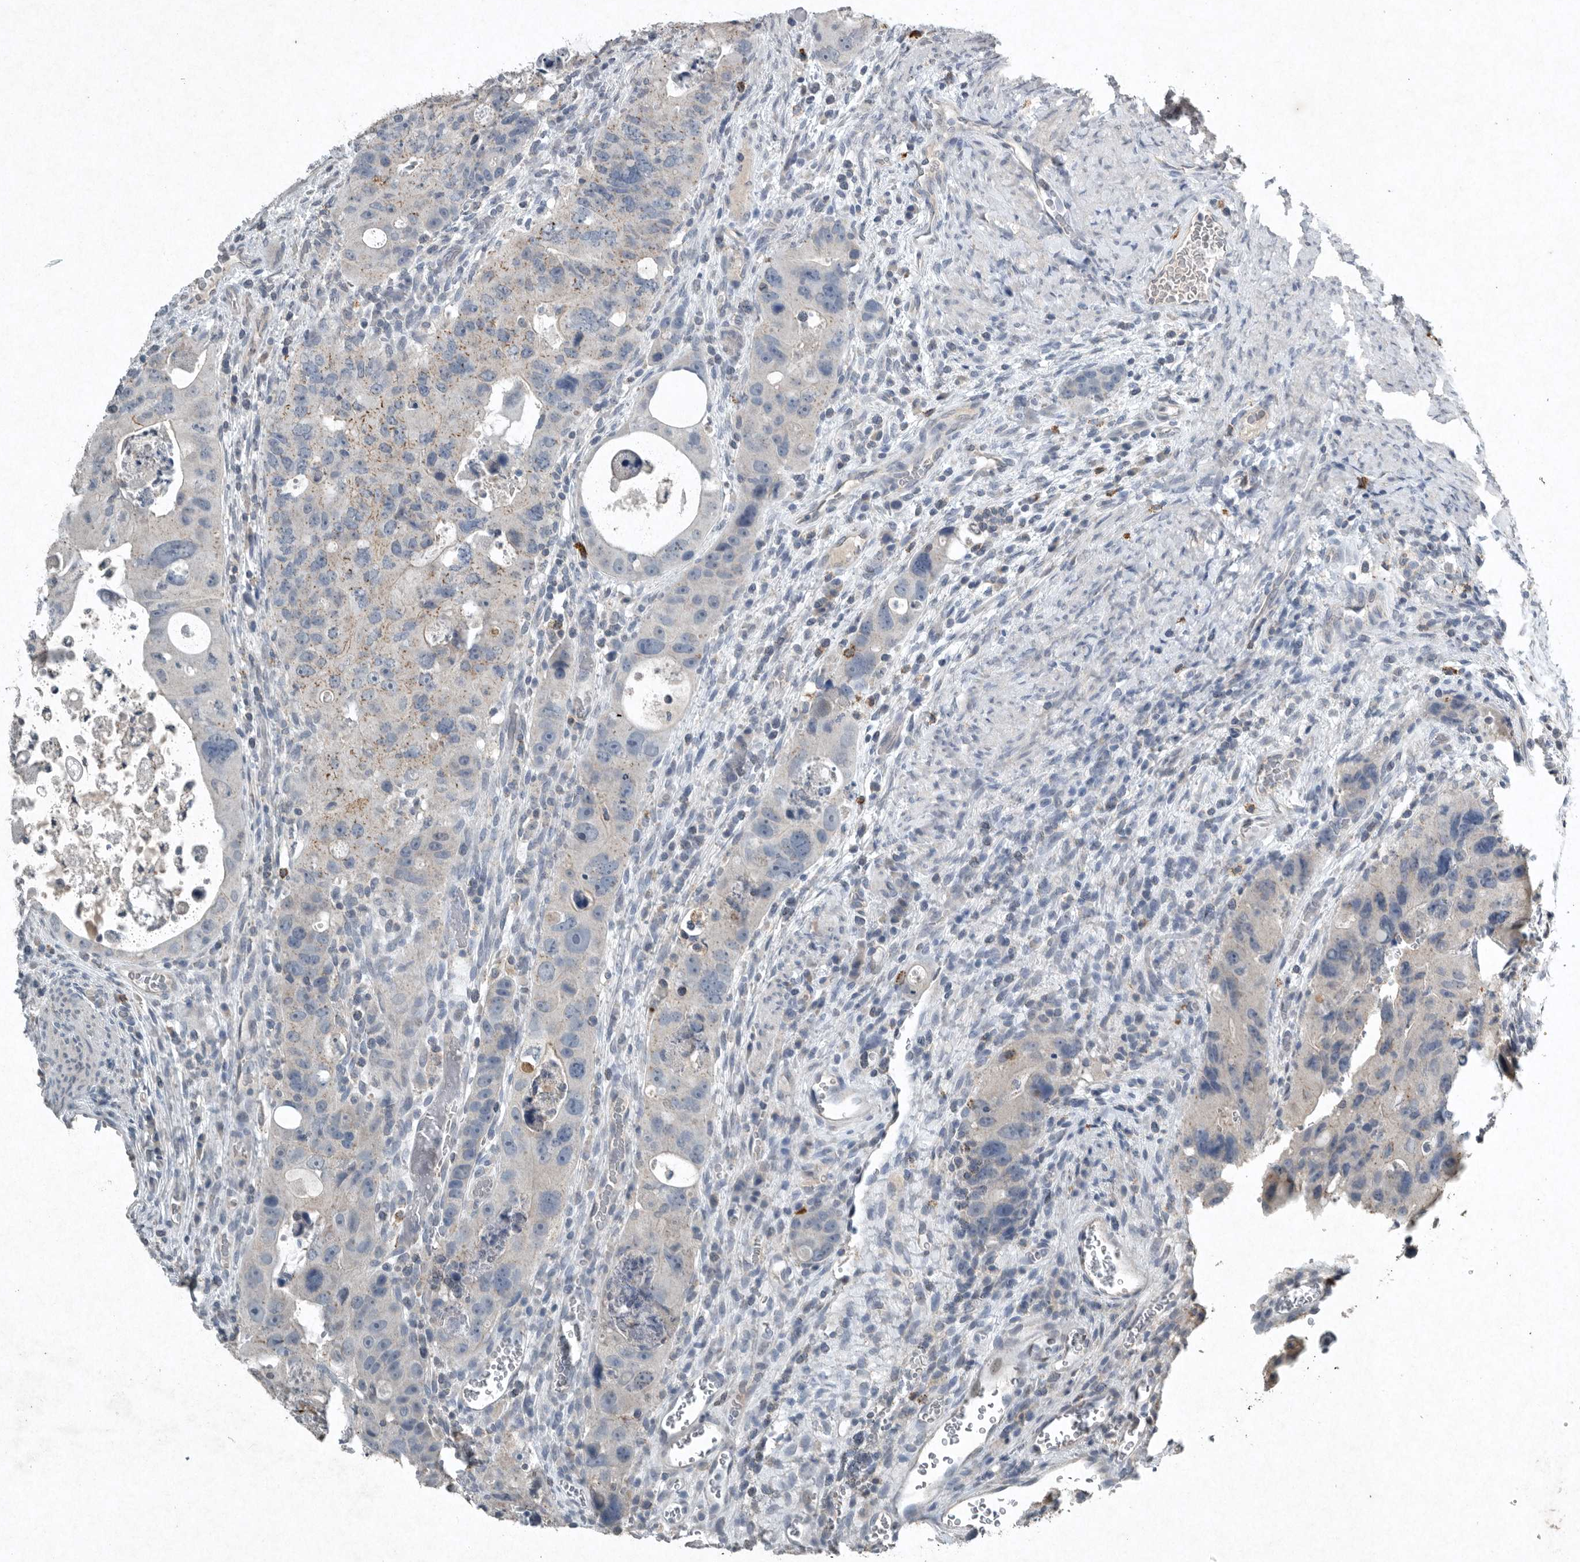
{"staining": {"intensity": "weak", "quantity": "<25%", "location": "cytoplasmic/membranous"}, "tissue": "colorectal cancer", "cell_type": "Tumor cells", "image_type": "cancer", "snomed": [{"axis": "morphology", "description": "Adenocarcinoma, NOS"}, {"axis": "topography", "description": "Rectum"}], "caption": "This is an immunohistochemistry (IHC) photomicrograph of colorectal adenocarcinoma. There is no expression in tumor cells.", "gene": "IL20", "patient": {"sex": "male", "age": 59}}